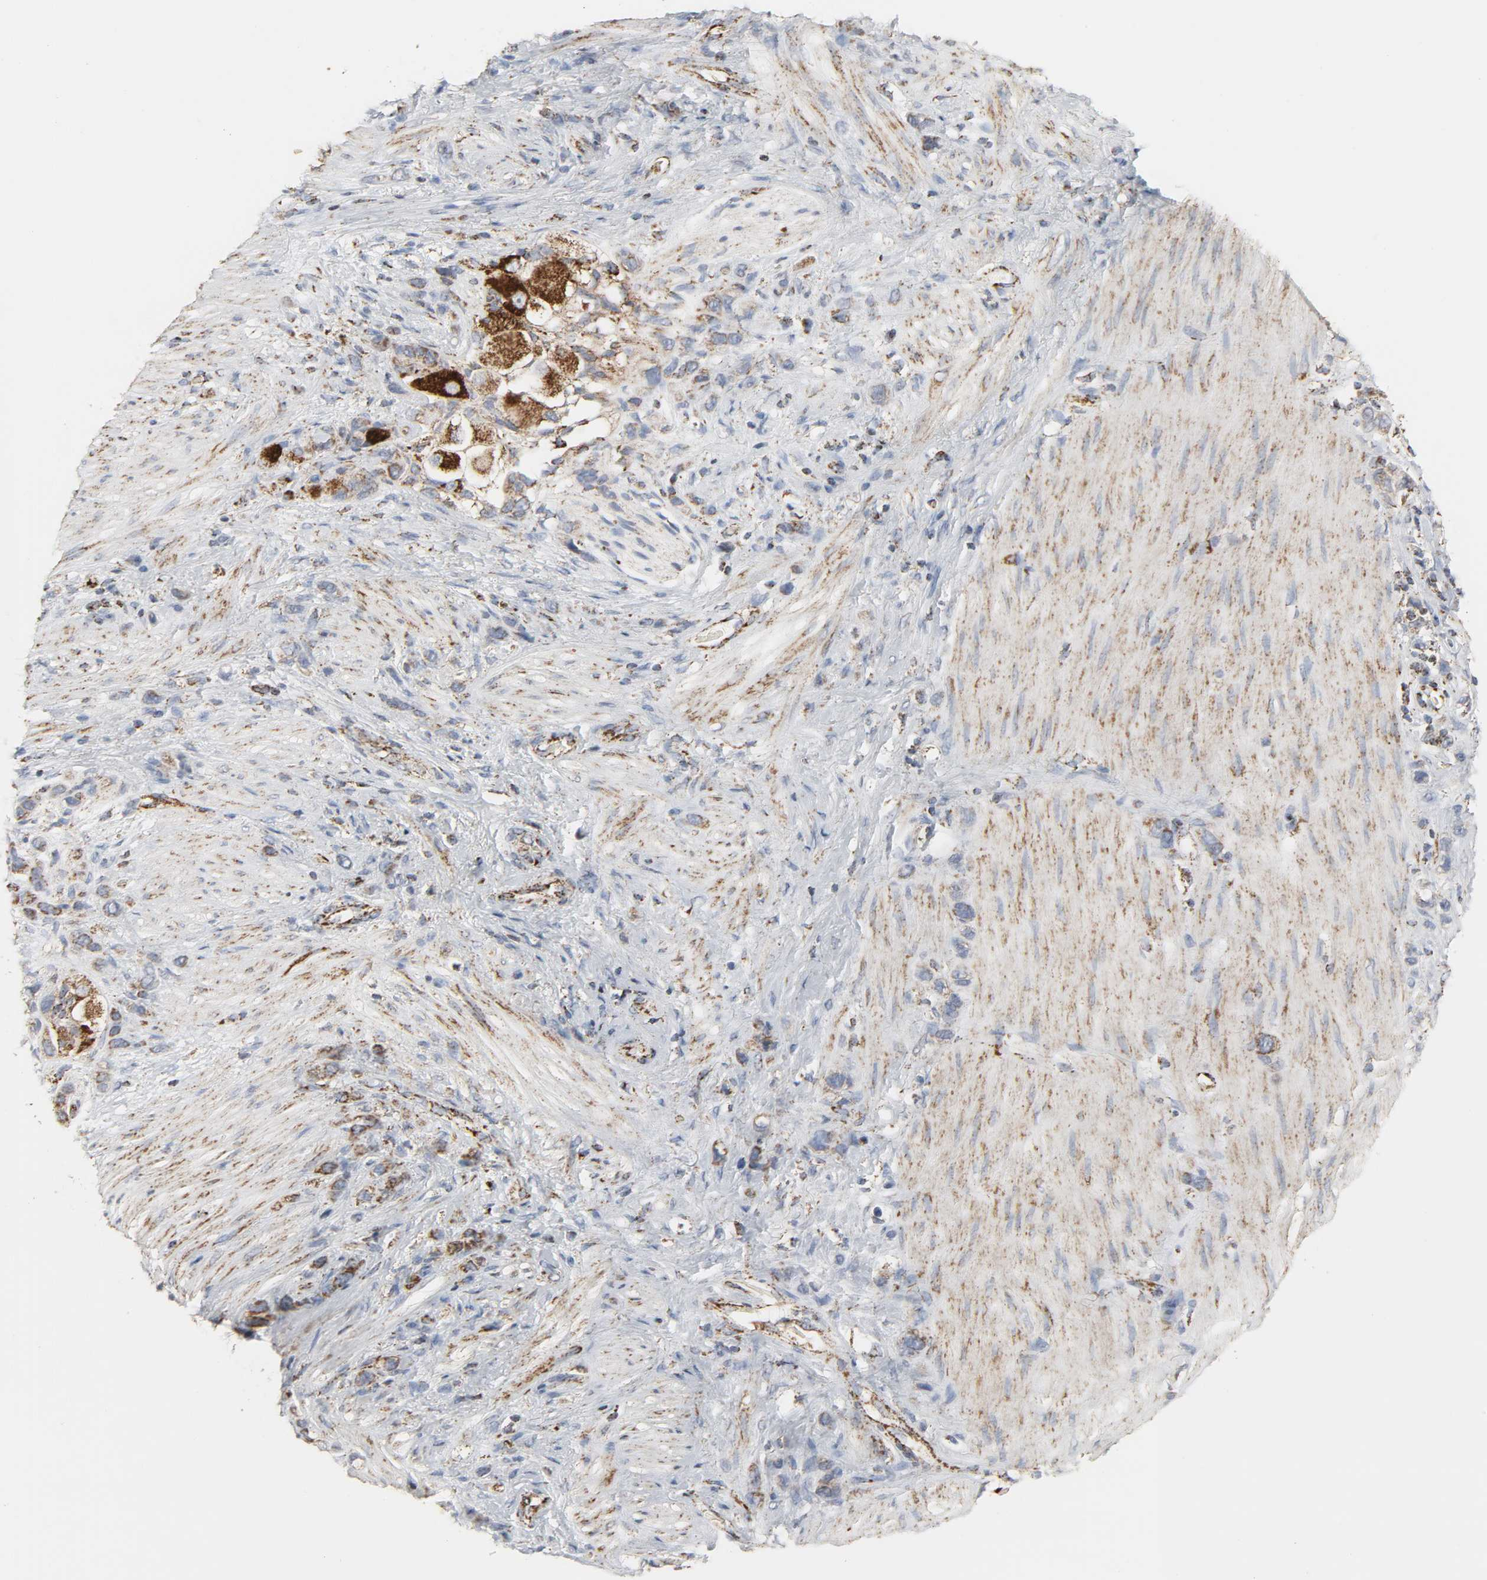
{"staining": {"intensity": "weak", "quantity": "25%-75%", "location": "cytoplasmic/membranous"}, "tissue": "stomach cancer", "cell_type": "Tumor cells", "image_type": "cancer", "snomed": [{"axis": "morphology", "description": "Normal tissue, NOS"}, {"axis": "morphology", "description": "Adenocarcinoma, NOS"}, {"axis": "morphology", "description": "Adenocarcinoma, High grade"}, {"axis": "topography", "description": "Stomach, upper"}, {"axis": "topography", "description": "Stomach"}], "caption": "DAB (3,3'-diaminobenzidine) immunohistochemical staining of human stomach cancer displays weak cytoplasmic/membranous protein expression in about 25%-75% of tumor cells.", "gene": "ACAT1", "patient": {"sex": "female", "age": 65}}